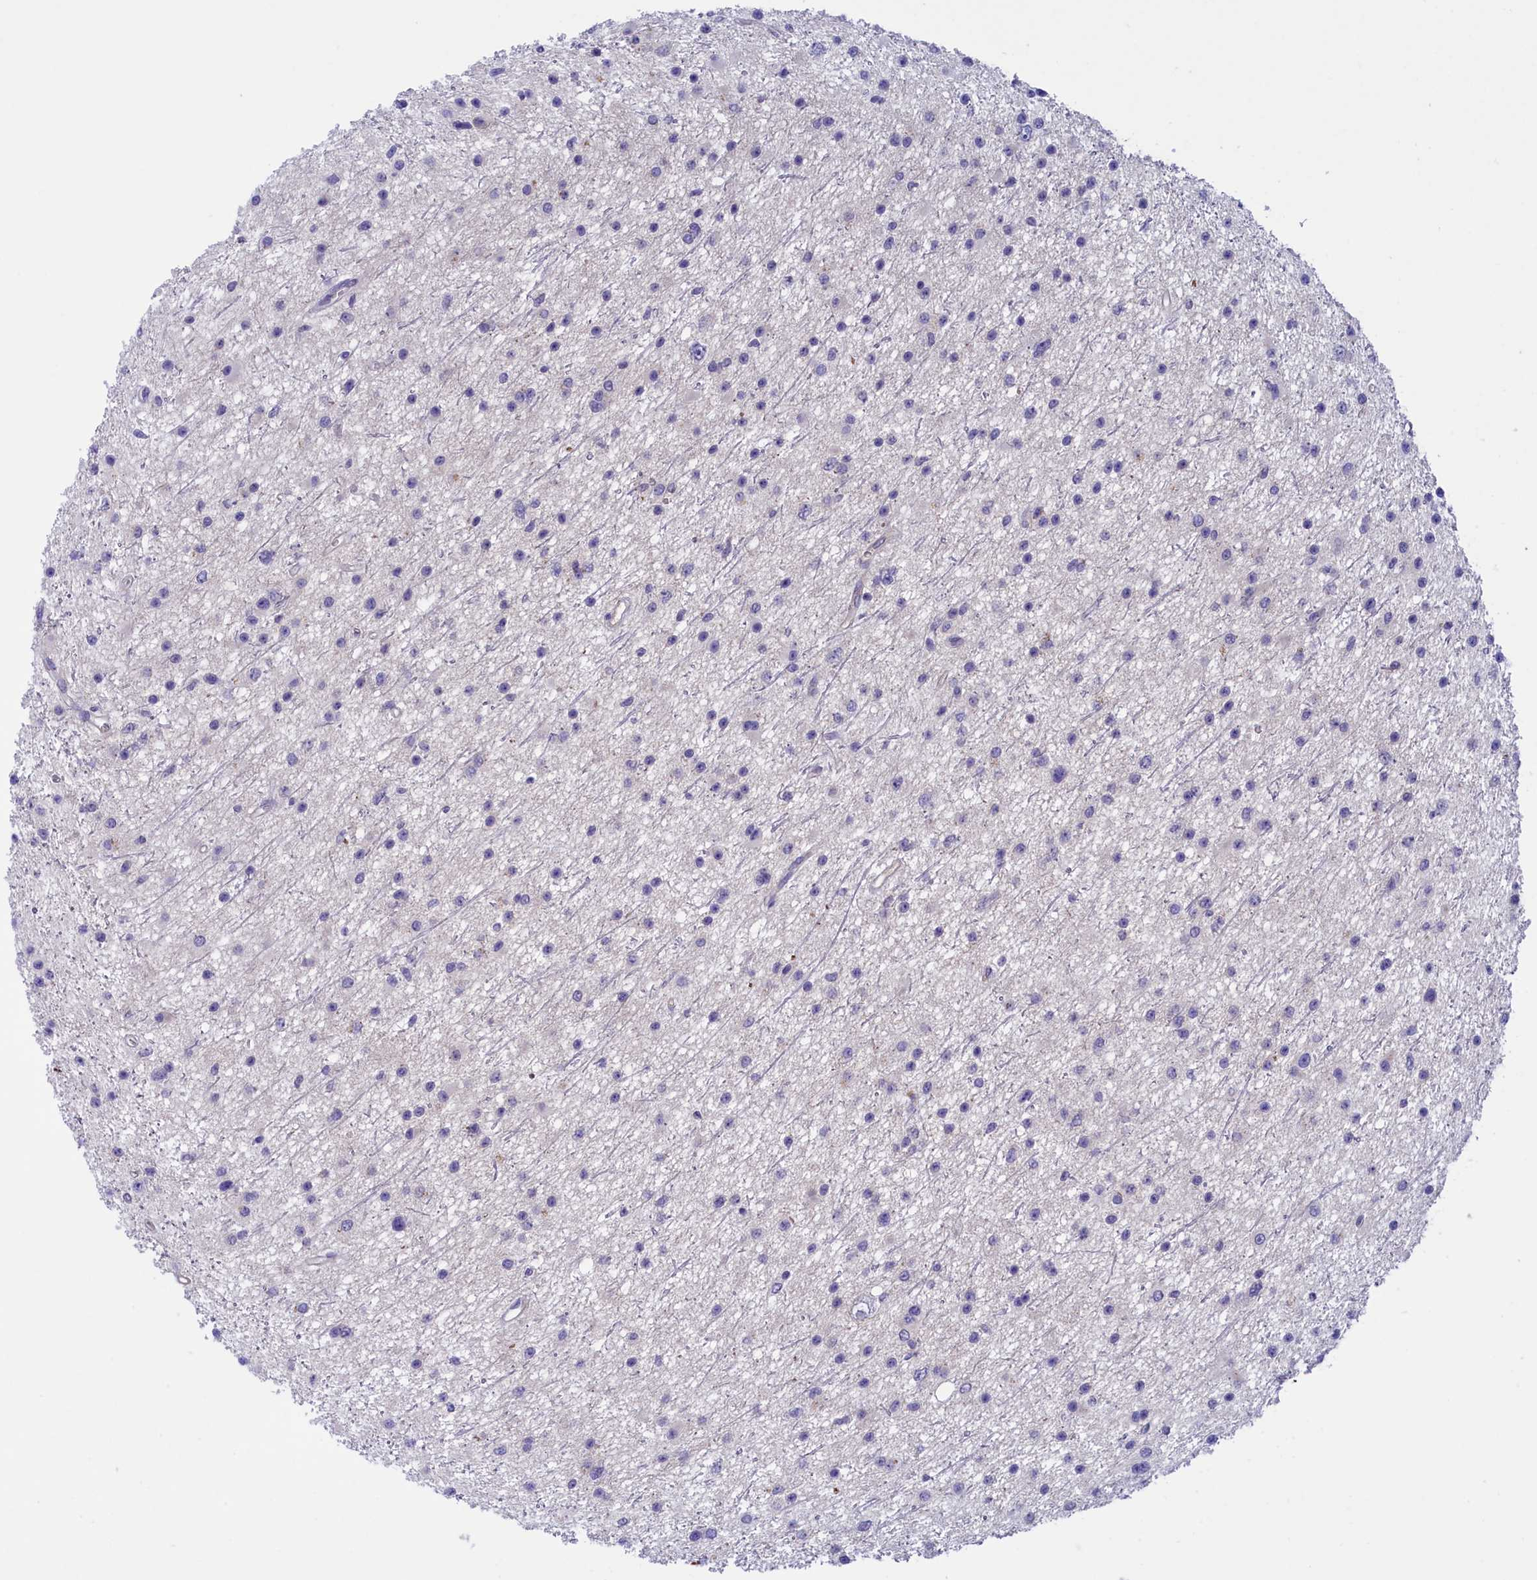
{"staining": {"intensity": "negative", "quantity": "none", "location": "none"}, "tissue": "glioma", "cell_type": "Tumor cells", "image_type": "cancer", "snomed": [{"axis": "morphology", "description": "Glioma, malignant, Low grade"}, {"axis": "topography", "description": "Cerebral cortex"}], "caption": "Histopathology image shows no significant protein expression in tumor cells of glioma.", "gene": "STYX", "patient": {"sex": "female", "age": 39}}